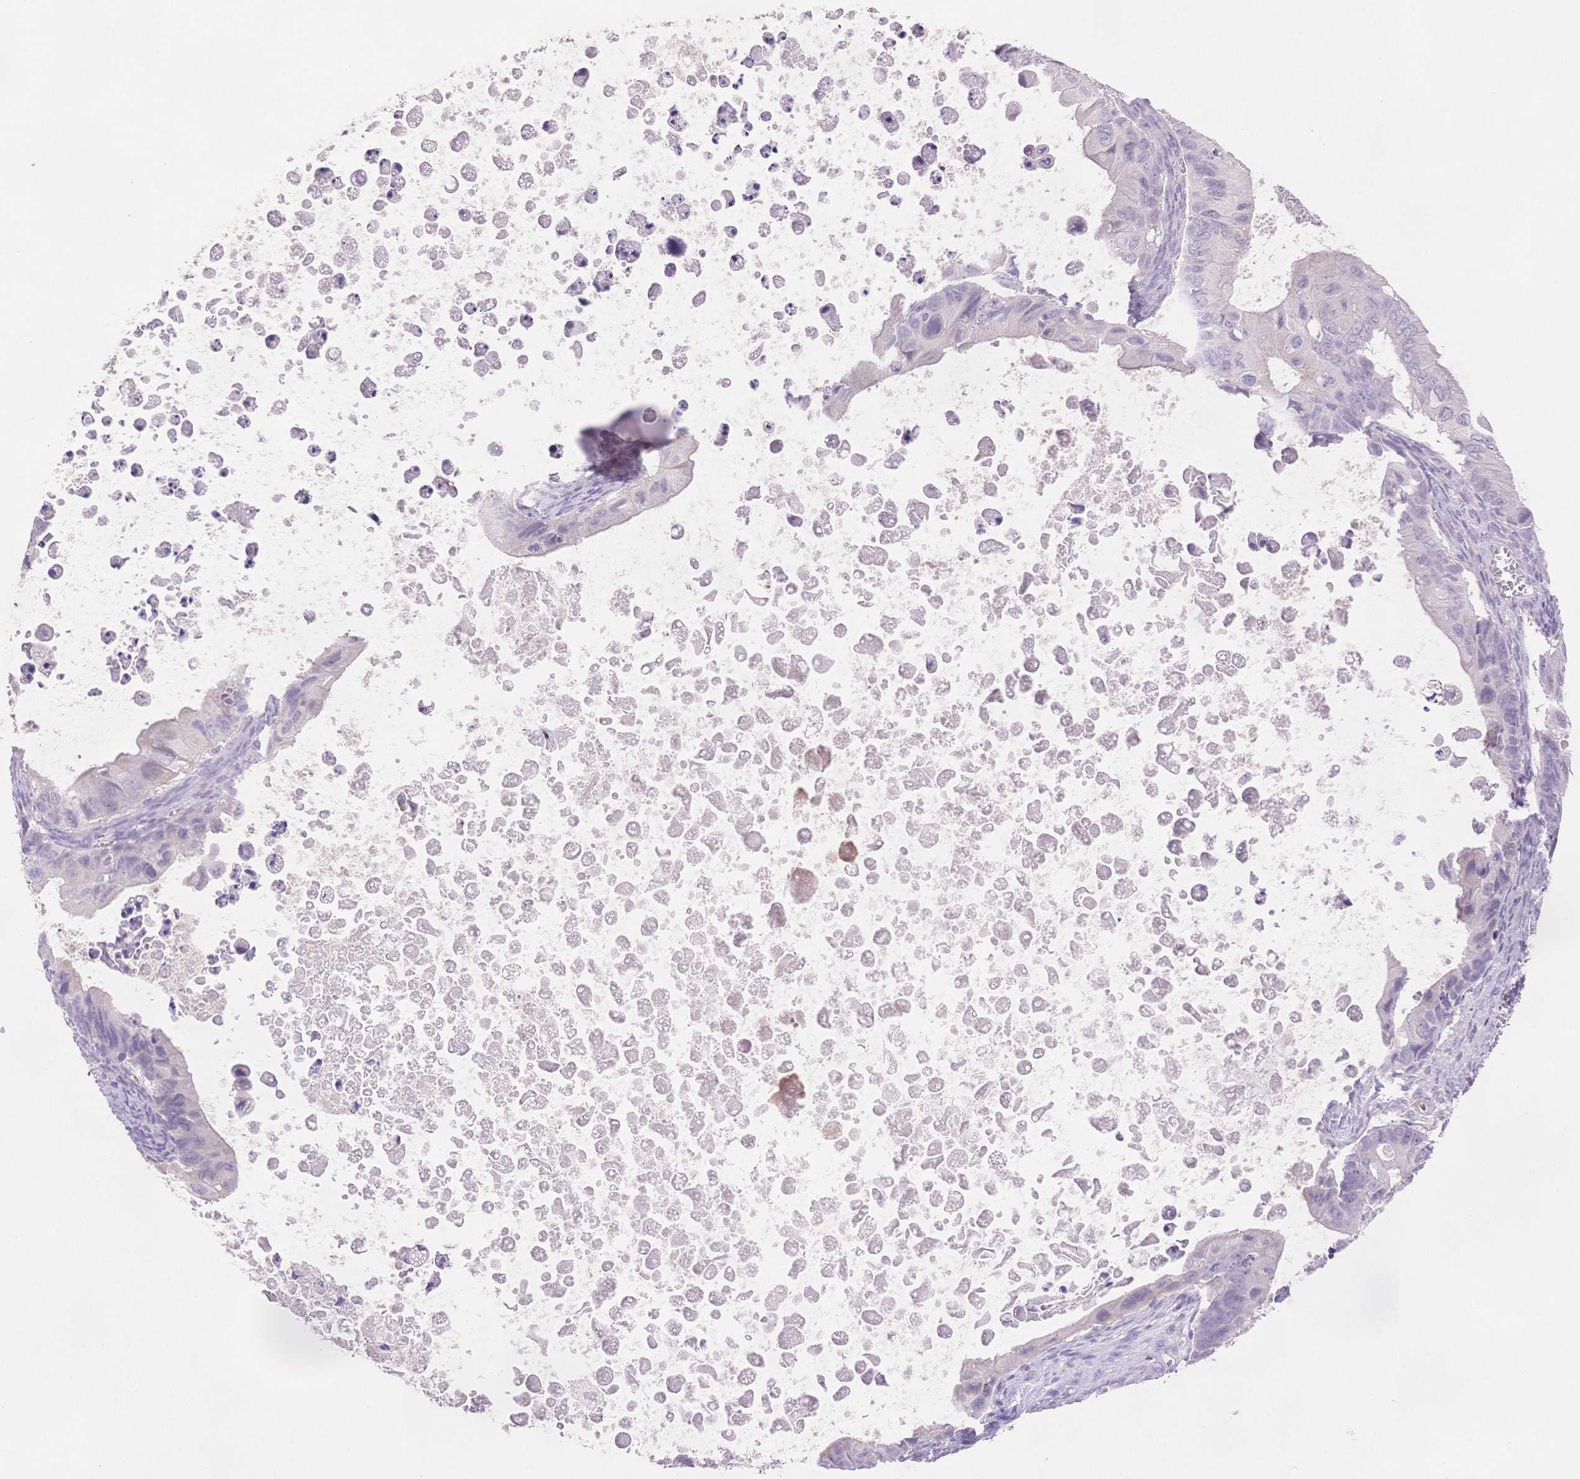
{"staining": {"intensity": "negative", "quantity": "none", "location": "none"}, "tissue": "ovarian cancer", "cell_type": "Tumor cells", "image_type": "cancer", "snomed": [{"axis": "morphology", "description": "Cystadenocarcinoma, mucinous, NOS"}, {"axis": "topography", "description": "Ovary"}], "caption": "This micrograph is of mucinous cystadenocarcinoma (ovarian) stained with immunohistochemistry to label a protein in brown with the nuclei are counter-stained blue. There is no staining in tumor cells. The staining was performed using DAB to visualize the protein expression in brown, while the nuclei were stained in blue with hematoxylin (Magnification: 20x).", "gene": "MYOM1", "patient": {"sex": "female", "age": 64}}